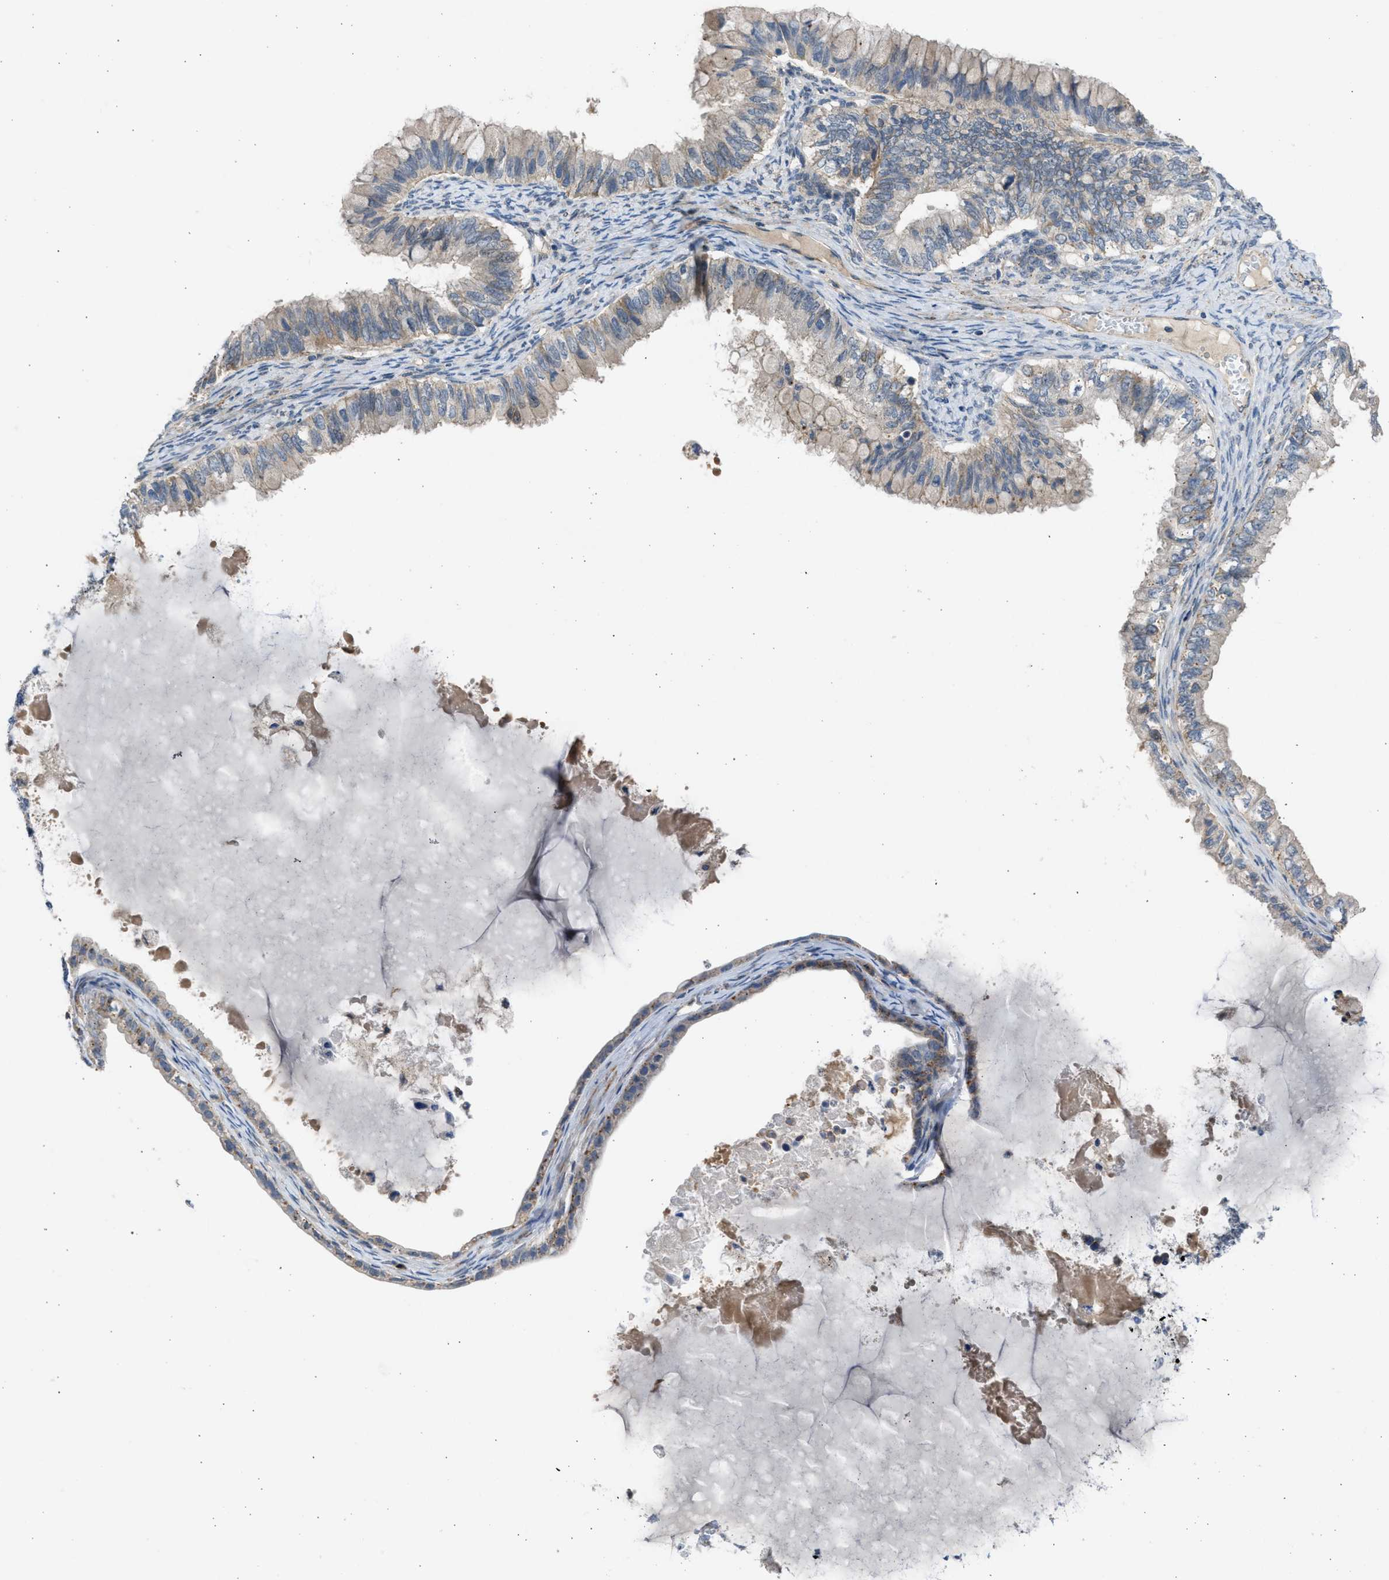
{"staining": {"intensity": "negative", "quantity": "none", "location": "none"}, "tissue": "ovarian cancer", "cell_type": "Tumor cells", "image_type": "cancer", "snomed": [{"axis": "morphology", "description": "Cystadenocarcinoma, mucinous, NOS"}, {"axis": "topography", "description": "Ovary"}], "caption": "A high-resolution micrograph shows immunohistochemistry staining of mucinous cystadenocarcinoma (ovarian), which reveals no significant positivity in tumor cells.", "gene": "PCNX3", "patient": {"sex": "female", "age": 80}}